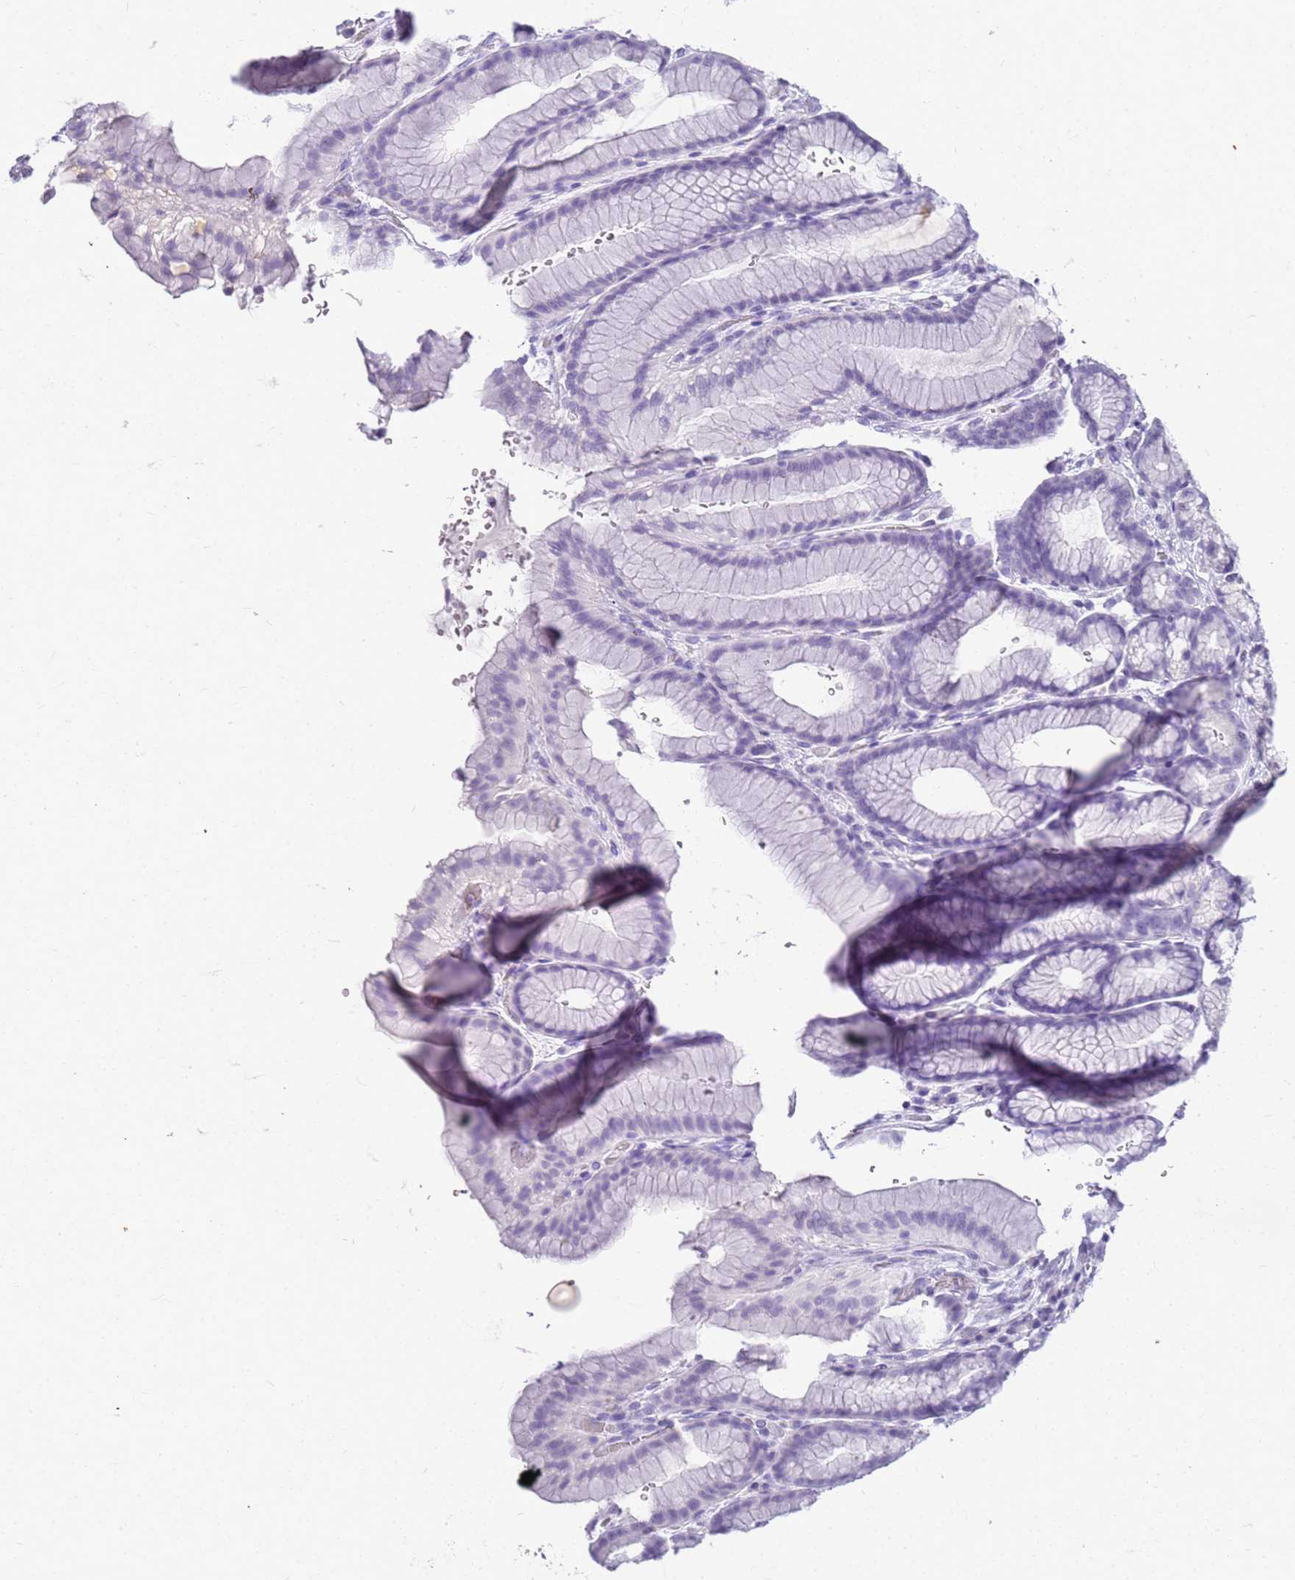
{"staining": {"intensity": "negative", "quantity": "none", "location": "none"}, "tissue": "stomach", "cell_type": "Glandular cells", "image_type": "normal", "snomed": [{"axis": "morphology", "description": "Normal tissue, NOS"}, {"axis": "morphology", "description": "Adenocarcinoma, NOS"}, {"axis": "topography", "description": "Stomach"}], "caption": "This histopathology image is of normal stomach stained with immunohistochemistry (IHC) to label a protein in brown with the nuclei are counter-stained blue. There is no expression in glandular cells. (DAB (3,3'-diaminobenzidine) IHC visualized using brightfield microscopy, high magnification).", "gene": "CFAP100", "patient": {"sex": "male", "age": 57}}